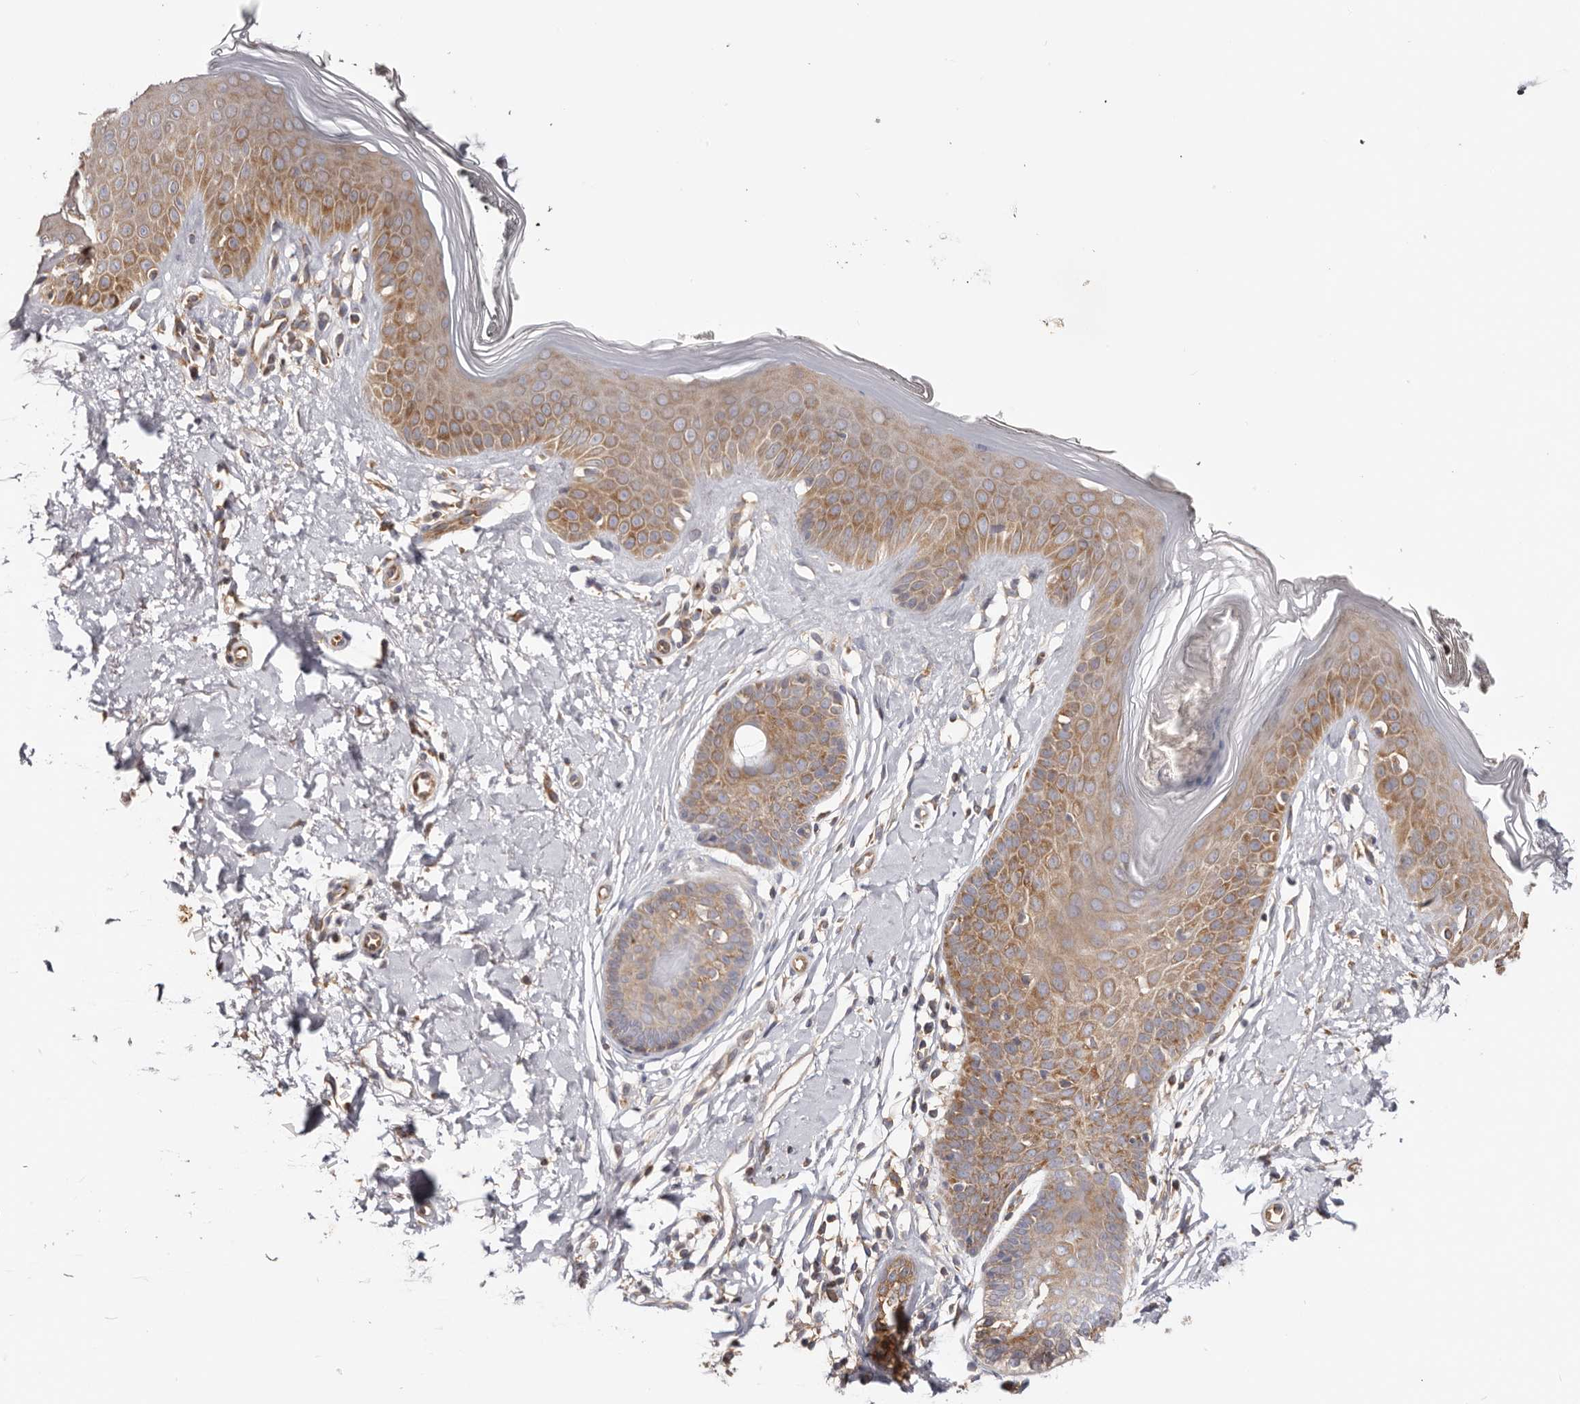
{"staining": {"intensity": "moderate", "quantity": ">75%", "location": "cytoplasmic/membranous"}, "tissue": "skin", "cell_type": "Fibroblasts", "image_type": "normal", "snomed": [{"axis": "morphology", "description": "Normal tissue, NOS"}, {"axis": "topography", "description": "Skin"}], "caption": "Fibroblasts show moderate cytoplasmic/membranous staining in about >75% of cells in unremarkable skin. Using DAB (brown) and hematoxylin (blue) stains, captured at high magnification using brightfield microscopy.", "gene": "EPRS1", "patient": {"sex": "female", "age": 64}}